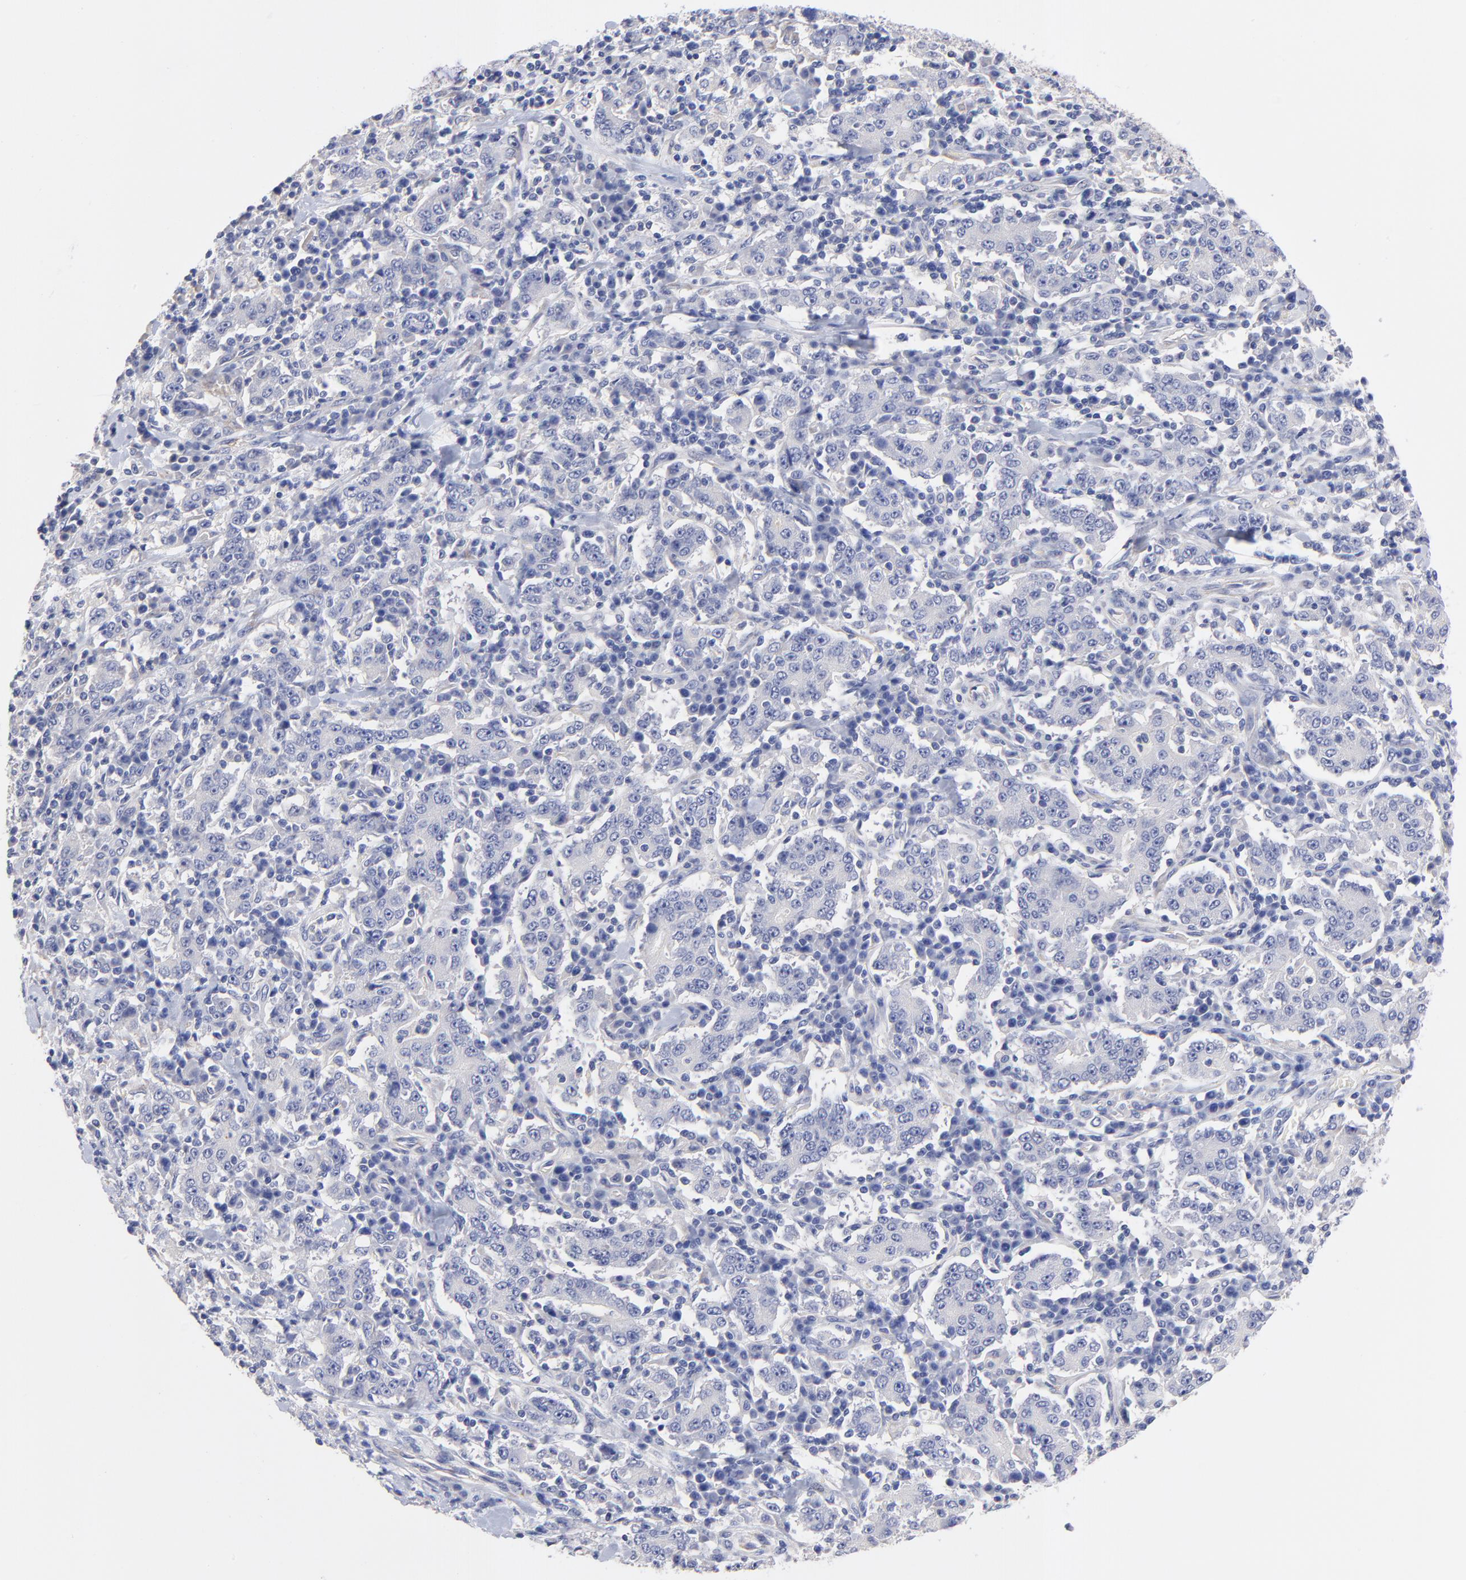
{"staining": {"intensity": "negative", "quantity": "none", "location": "none"}, "tissue": "stomach cancer", "cell_type": "Tumor cells", "image_type": "cancer", "snomed": [{"axis": "morphology", "description": "Normal tissue, NOS"}, {"axis": "morphology", "description": "Adenocarcinoma, NOS"}, {"axis": "topography", "description": "Stomach, upper"}, {"axis": "topography", "description": "Stomach"}], "caption": "An IHC photomicrograph of stomach cancer (adenocarcinoma) is shown. There is no staining in tumor cells of stomach cancer (adenocarcinoma).", "gene": "HS3ST1", "patient": {"sex": "male", "age": 59}}